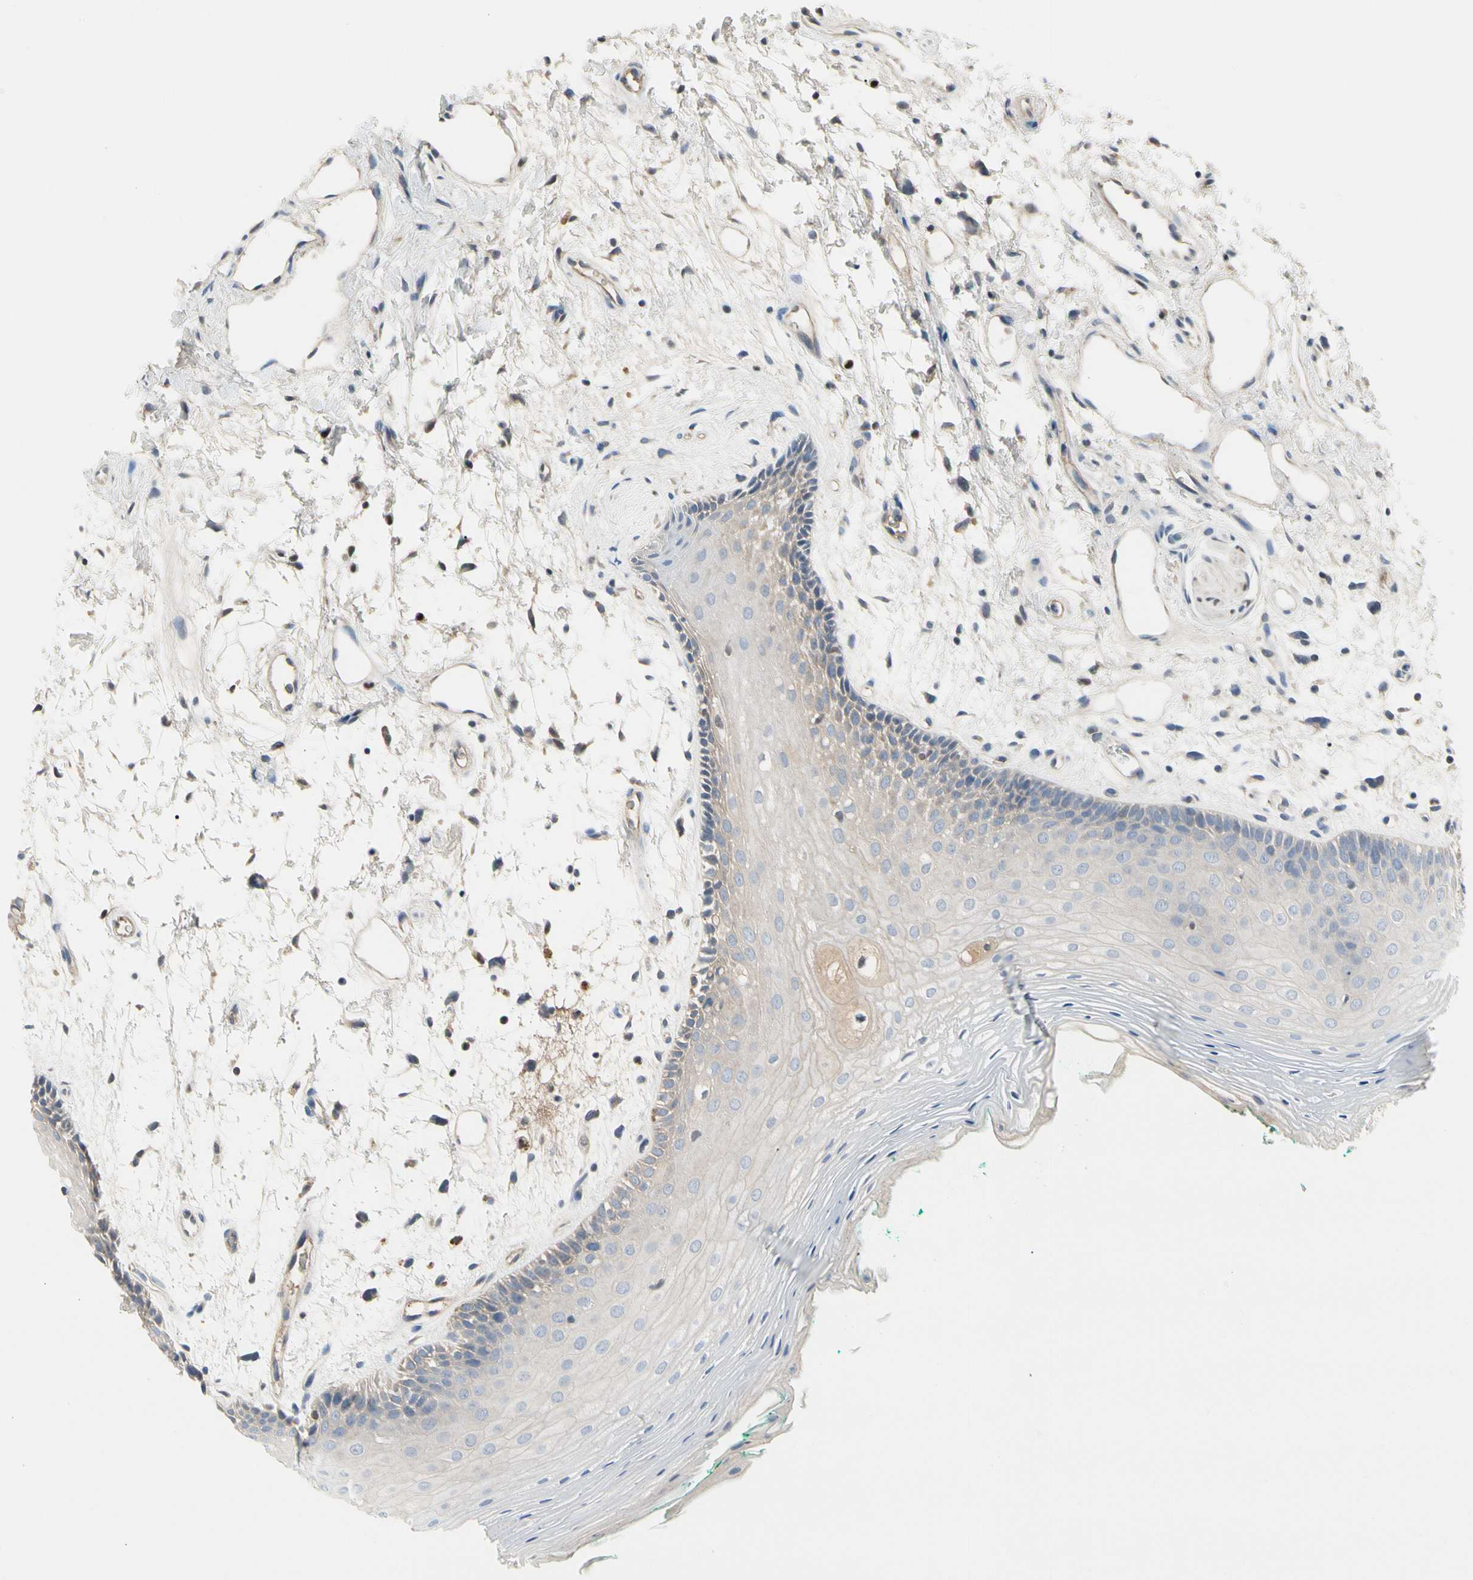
{"staining": {"intensity": "weak", "quantity": "<25%", "location": "cytoplasmic/membranous"}, "tissue": "oral mucosa", "cell_type": "Squamous epithelial cells", "image_type": "normal", "snomed": [{"axis": "morphology", "description": "Normal tissue, NOS"}, {"axis": "topography", "description": "Skeletal muscle"}, {"axis": "topography", "description": "Oral tissue"}, {"axis": "topography", "description": "Peripheral nerve tissue"}], "caption": "A high-resolution micrograph shows immunohistochemistry staining of normal oral mucosa, which demonstrates no significant positivity in squamous epithelial cells.", "gene": "ECRG4", "patient": {"sex": "female", "age": 84}}